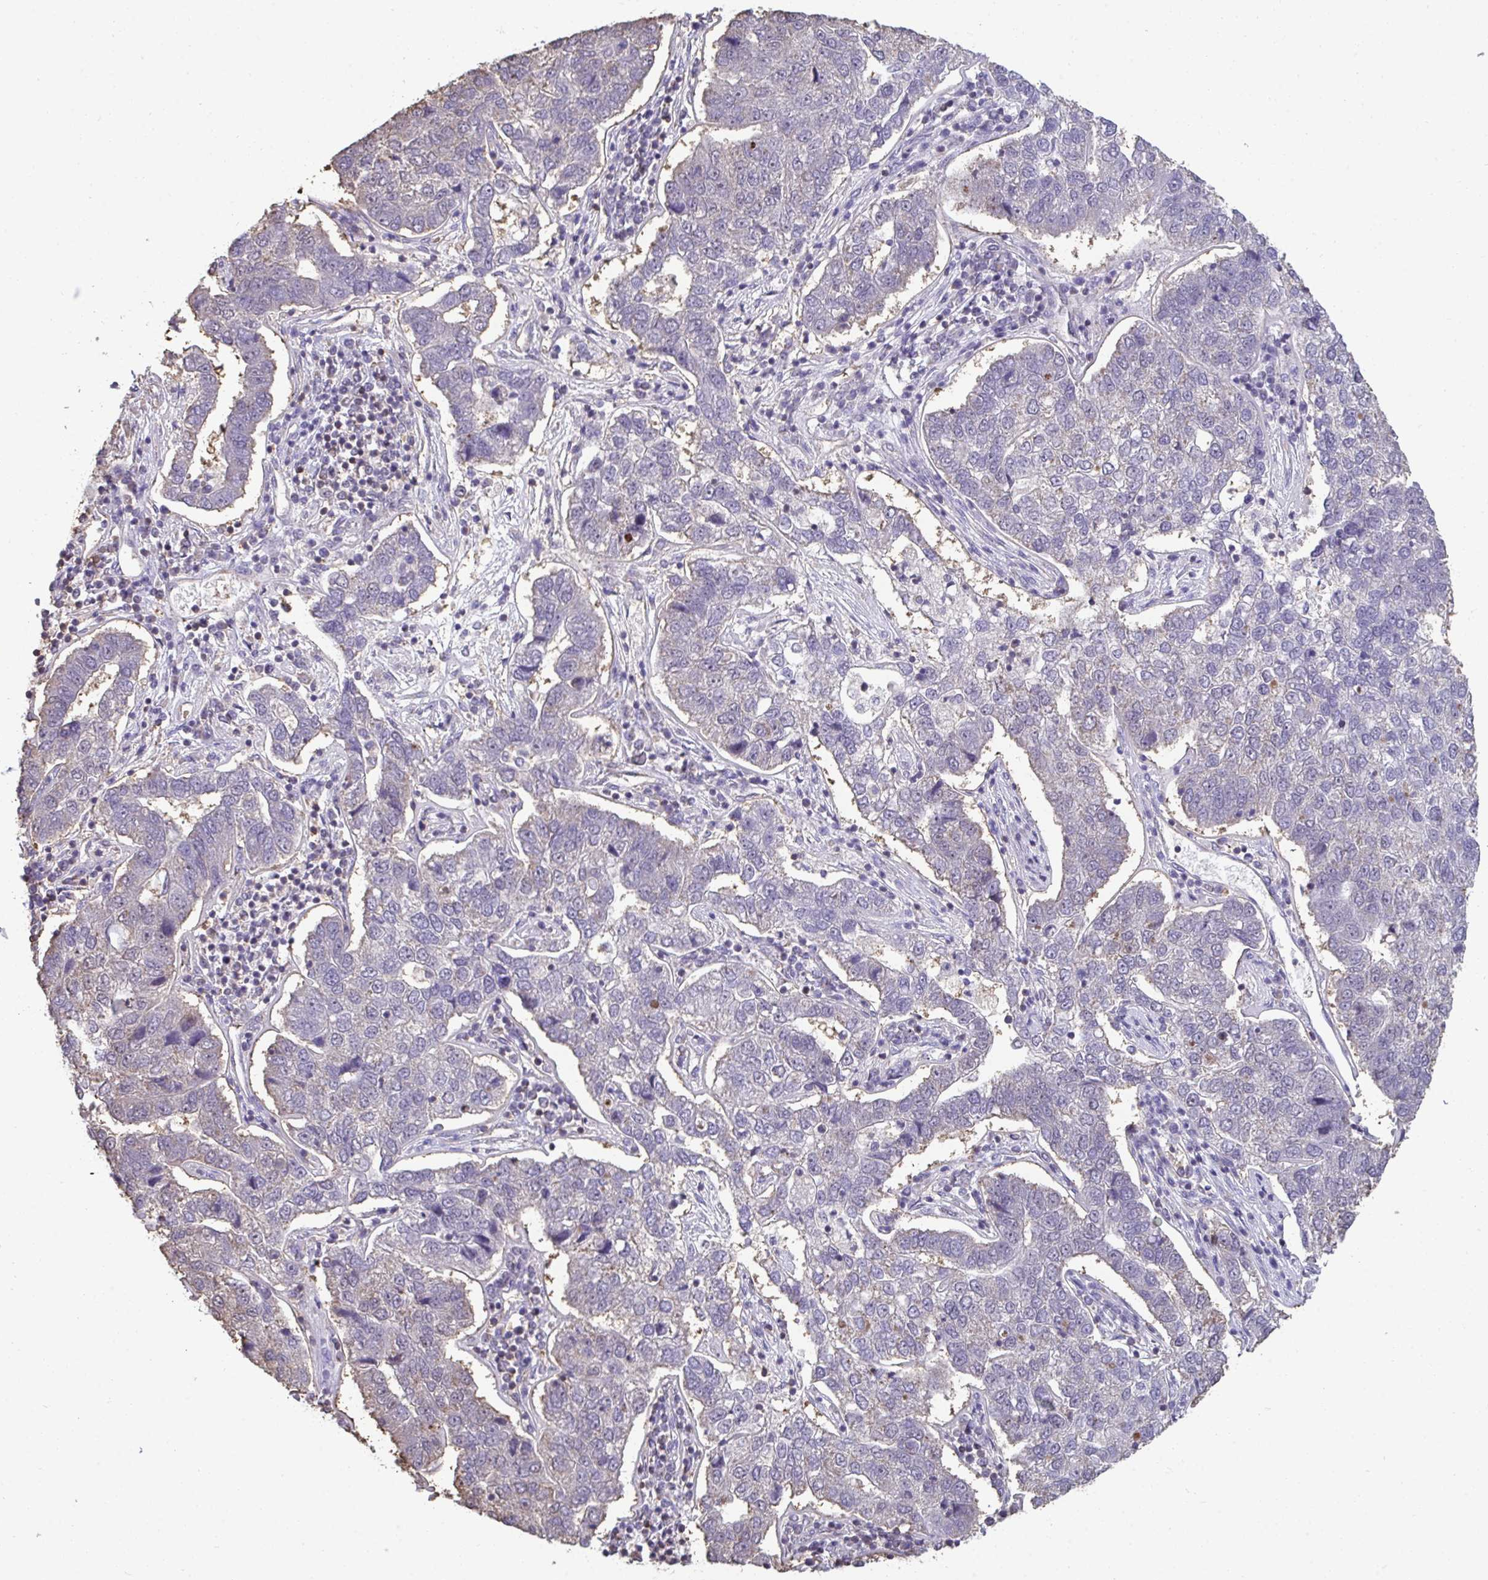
{"staining": {"intensity": "negative", "quantity": "none", "location": "none"}, "tissue": "pancreatic cancer", "cell_type": "Tumor cells", "image_type": "cancer", "snomed": [{"axis": "morphology", "description": "Adenocarcinoma, NOS"}, {"axis": "topography", "description": "Pancreas"}], "caption": "DAB immunohistochemical staining of human pancreatic adenocarcinoma demonstrates no significant expression in tumor cells.", "gene": "SENP3", "patient": {"sex": "female", "age": 61}}